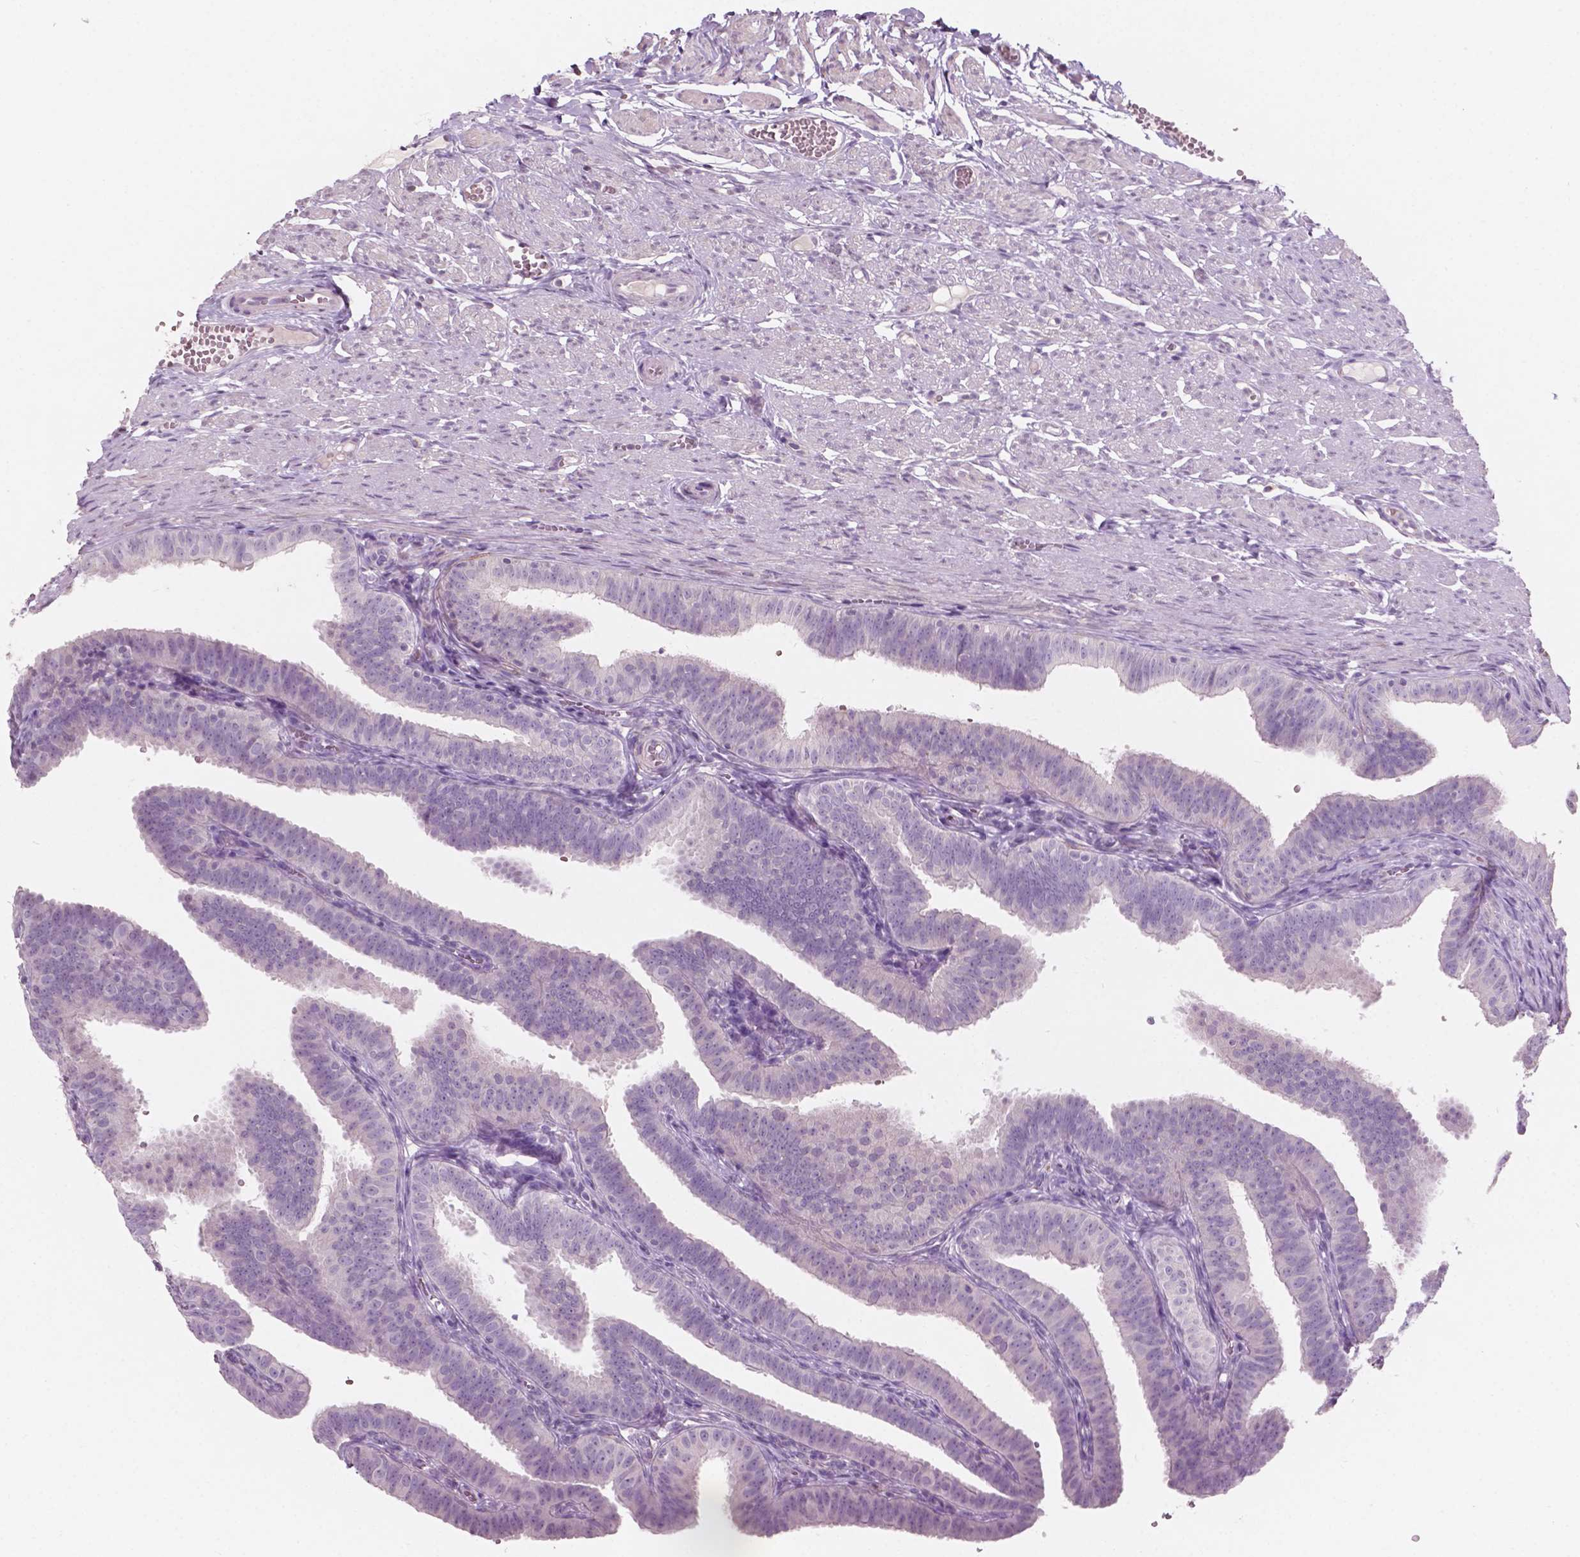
{"staining": {"intensity": "negative", "quantity": "none", "location": "none"}, "tissue": "fallopian tube", "cell_type": "Glandular cells", "image_type": "normal", "snomed": [{"axis": "morphology", "description": "Normal tissue, NOS"}, {"axis": "topography", "description": "Fallopian tube"}], "caption": "A high-resolution histopathology image shows immunohistochemistry staining of unremarkable fallopian tube, which reveals no significant expression in glandular cells. The staining was performed using DAB to visualize the protein expression in brown, while the nuclei were stained in blue with hematoxylin (Magnification: 20x).", "gene": "AWAT1", "patient": {"sex": "female", "age": 25}}